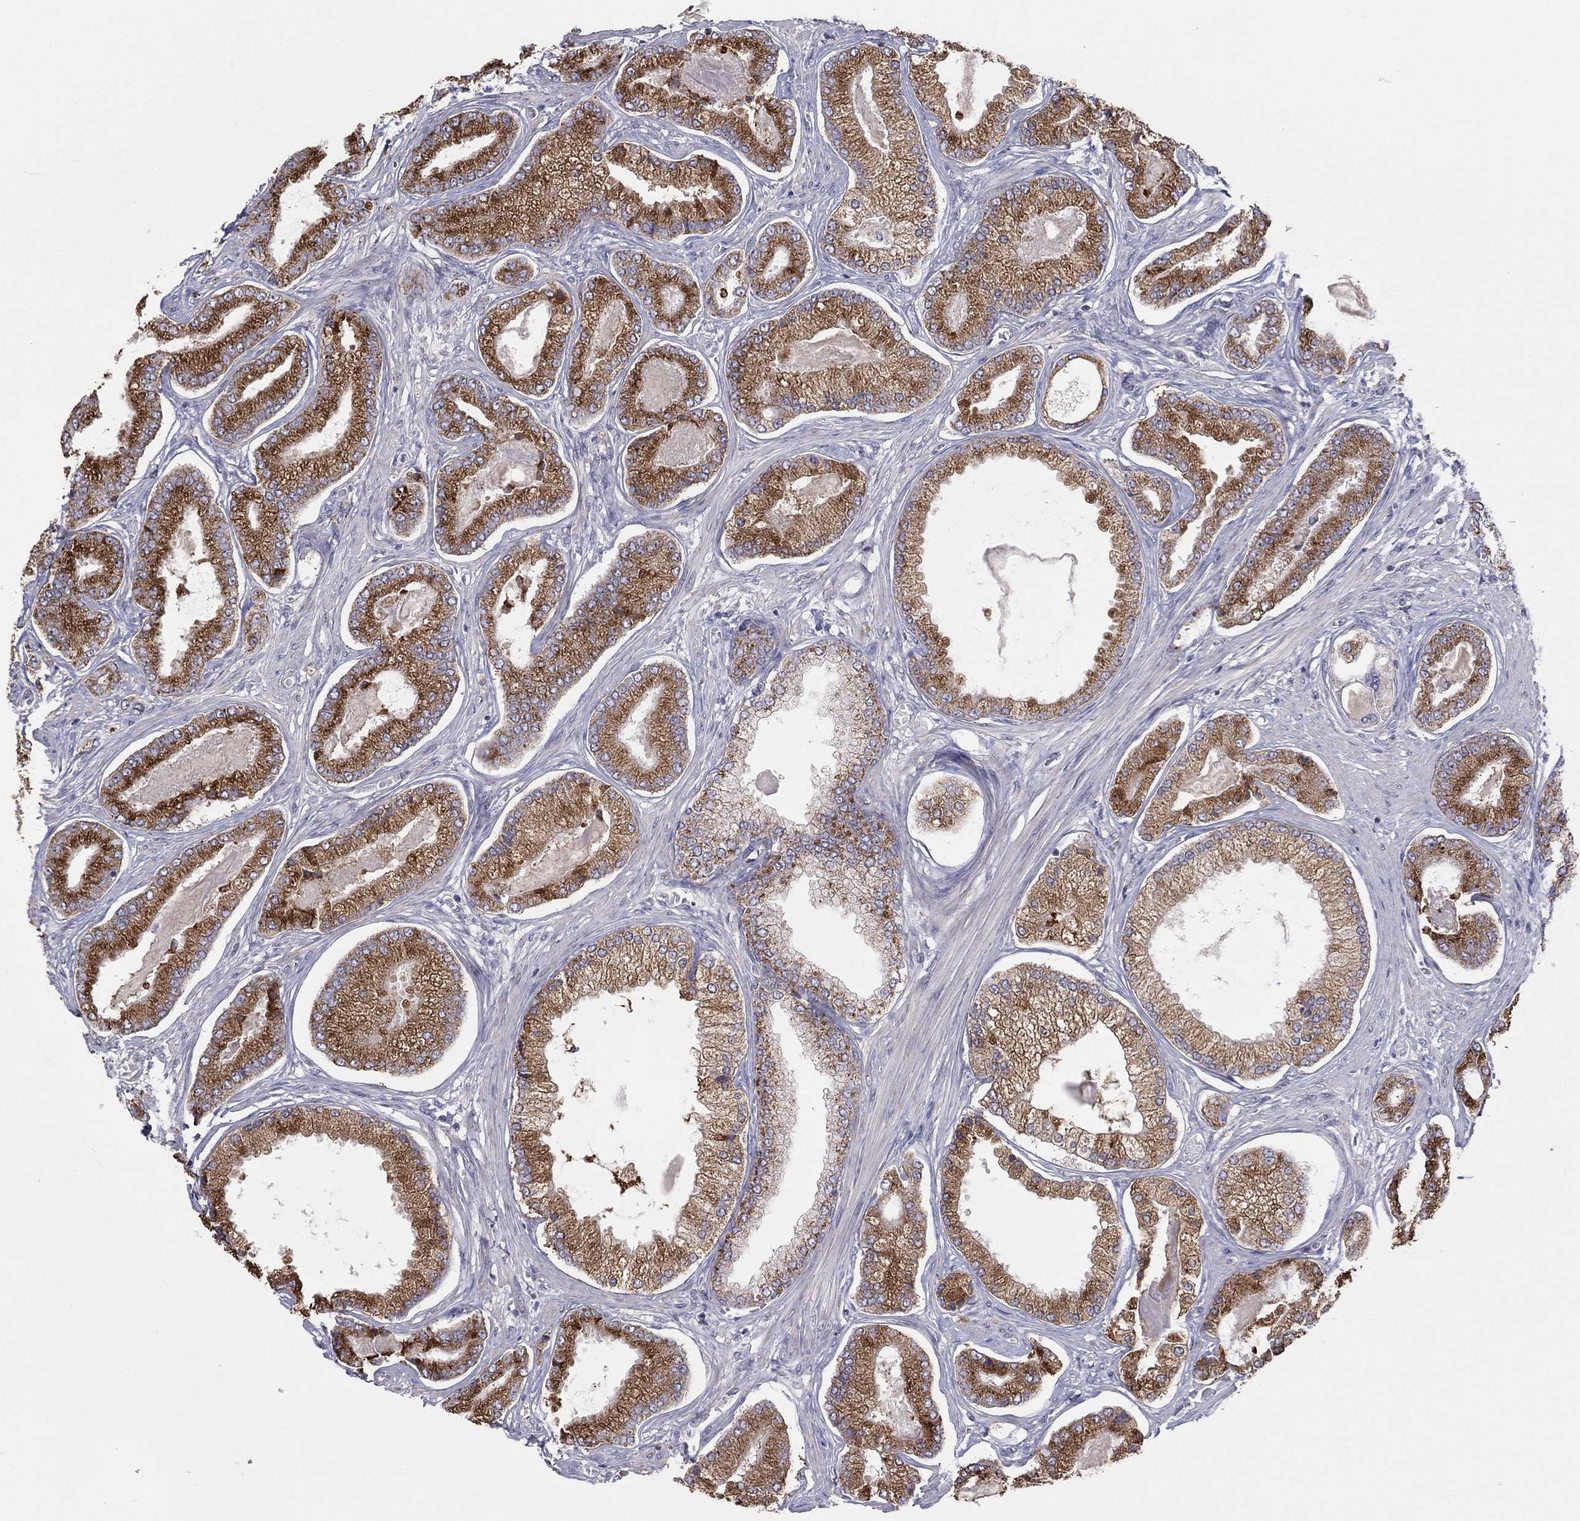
{"staining": {"intensity": "strong", "quantity": "25%-75%", "location": "cytoplasmic/membranous"}, "tissue": "prostate cancer", "cell_type": "Tumor cells", "image_type": "cancer", "snomed": [{"axis": "morphology", "description": "Adenocarcinoma, Low grade"}, {"axis": "topography", "description": "Prostate"}], "caption": "Immunohistochemical staining of prostate low-grade adenocarcinoma exhibits high levels of strong cytoplasmic/membranous protein expression in about 25%-75% of tumor cells. (Brightfield microscopy of DAB IHC at high magnification).", "gene": "CRACDL", "patient": {"sex": "male", "age": 57}}